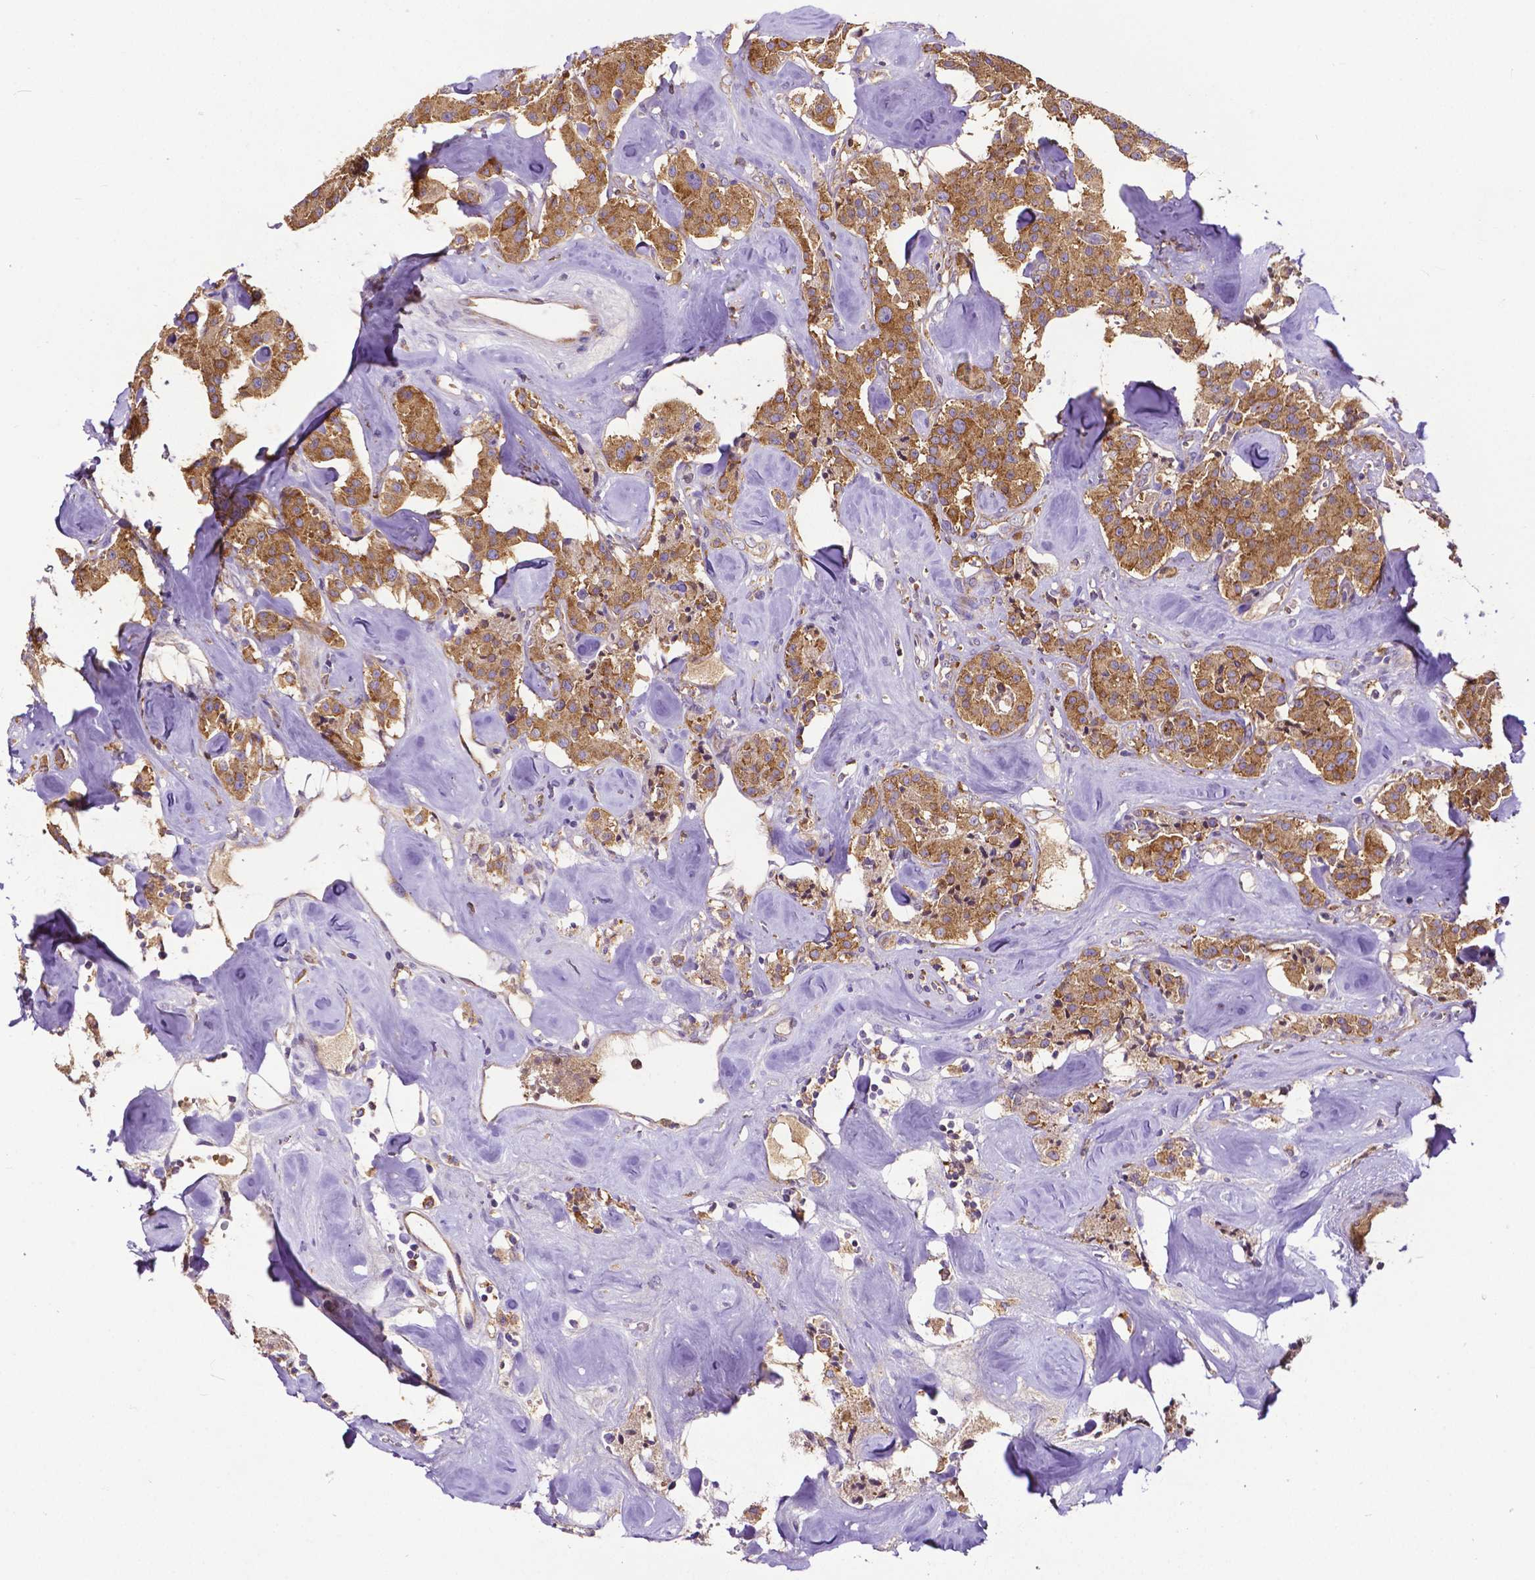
{"staining": {"intensity": "moderate", "quantity": ">75%", "location": "cytoplasmic/membranous"}, "tissue": "carcinoid", "cell_type": "Tumor cells", "image_type": "cancer", "snomed": [{"axis": "morphology", "description": "Carcinoid, malignant, NOS"}, {"axis": "topography", "description": "Pancreas"}], "caption": "Human carcinoid (malignant) stained with a protein marker demonstrates moderate staining in tumor cells.", "gene": "DICER1", "patient": {"sex": "male", "age": 41}}